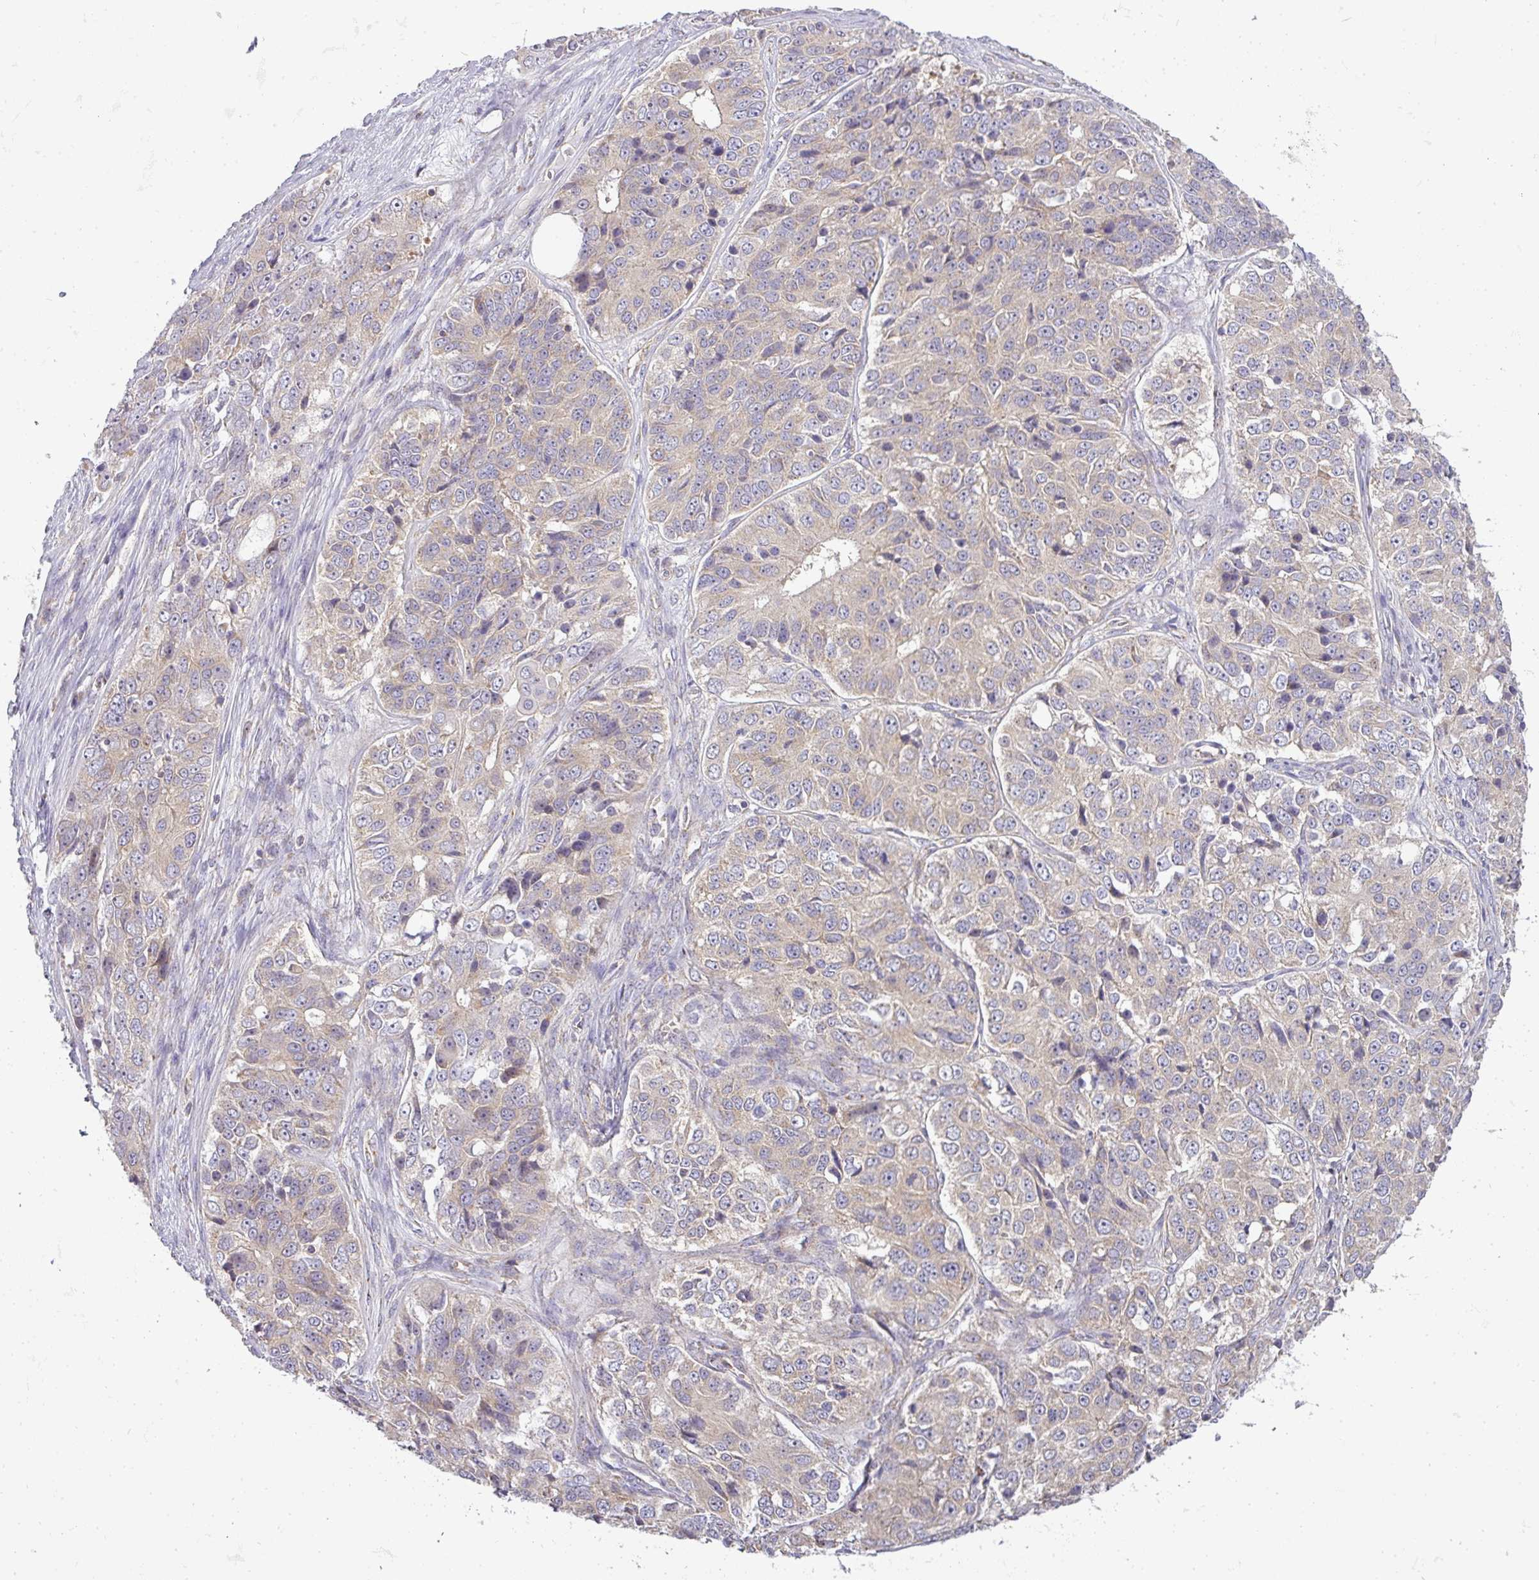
{"staining": {"intensity": "weak", "quantity": "25%-75%", "location": "cytoplasmic/membranous"}, "tissue": "ovarian cancer", "cell_type": "Tumor cells", "image_type": "cancer", "snomed": [{"axis": "morphology", "description": "Carcinoma, endometroid"}, {"axis": "topography", "description": "Ovary"}], "caption": "Ovarian endometroid carcinoma stained with IHC exhibits weak cytoplasmic/membranous positivity in about 25%-75% of tumor cells.", "gene": "ZNF211", "patient": {"sex": "female", "age": 51}}